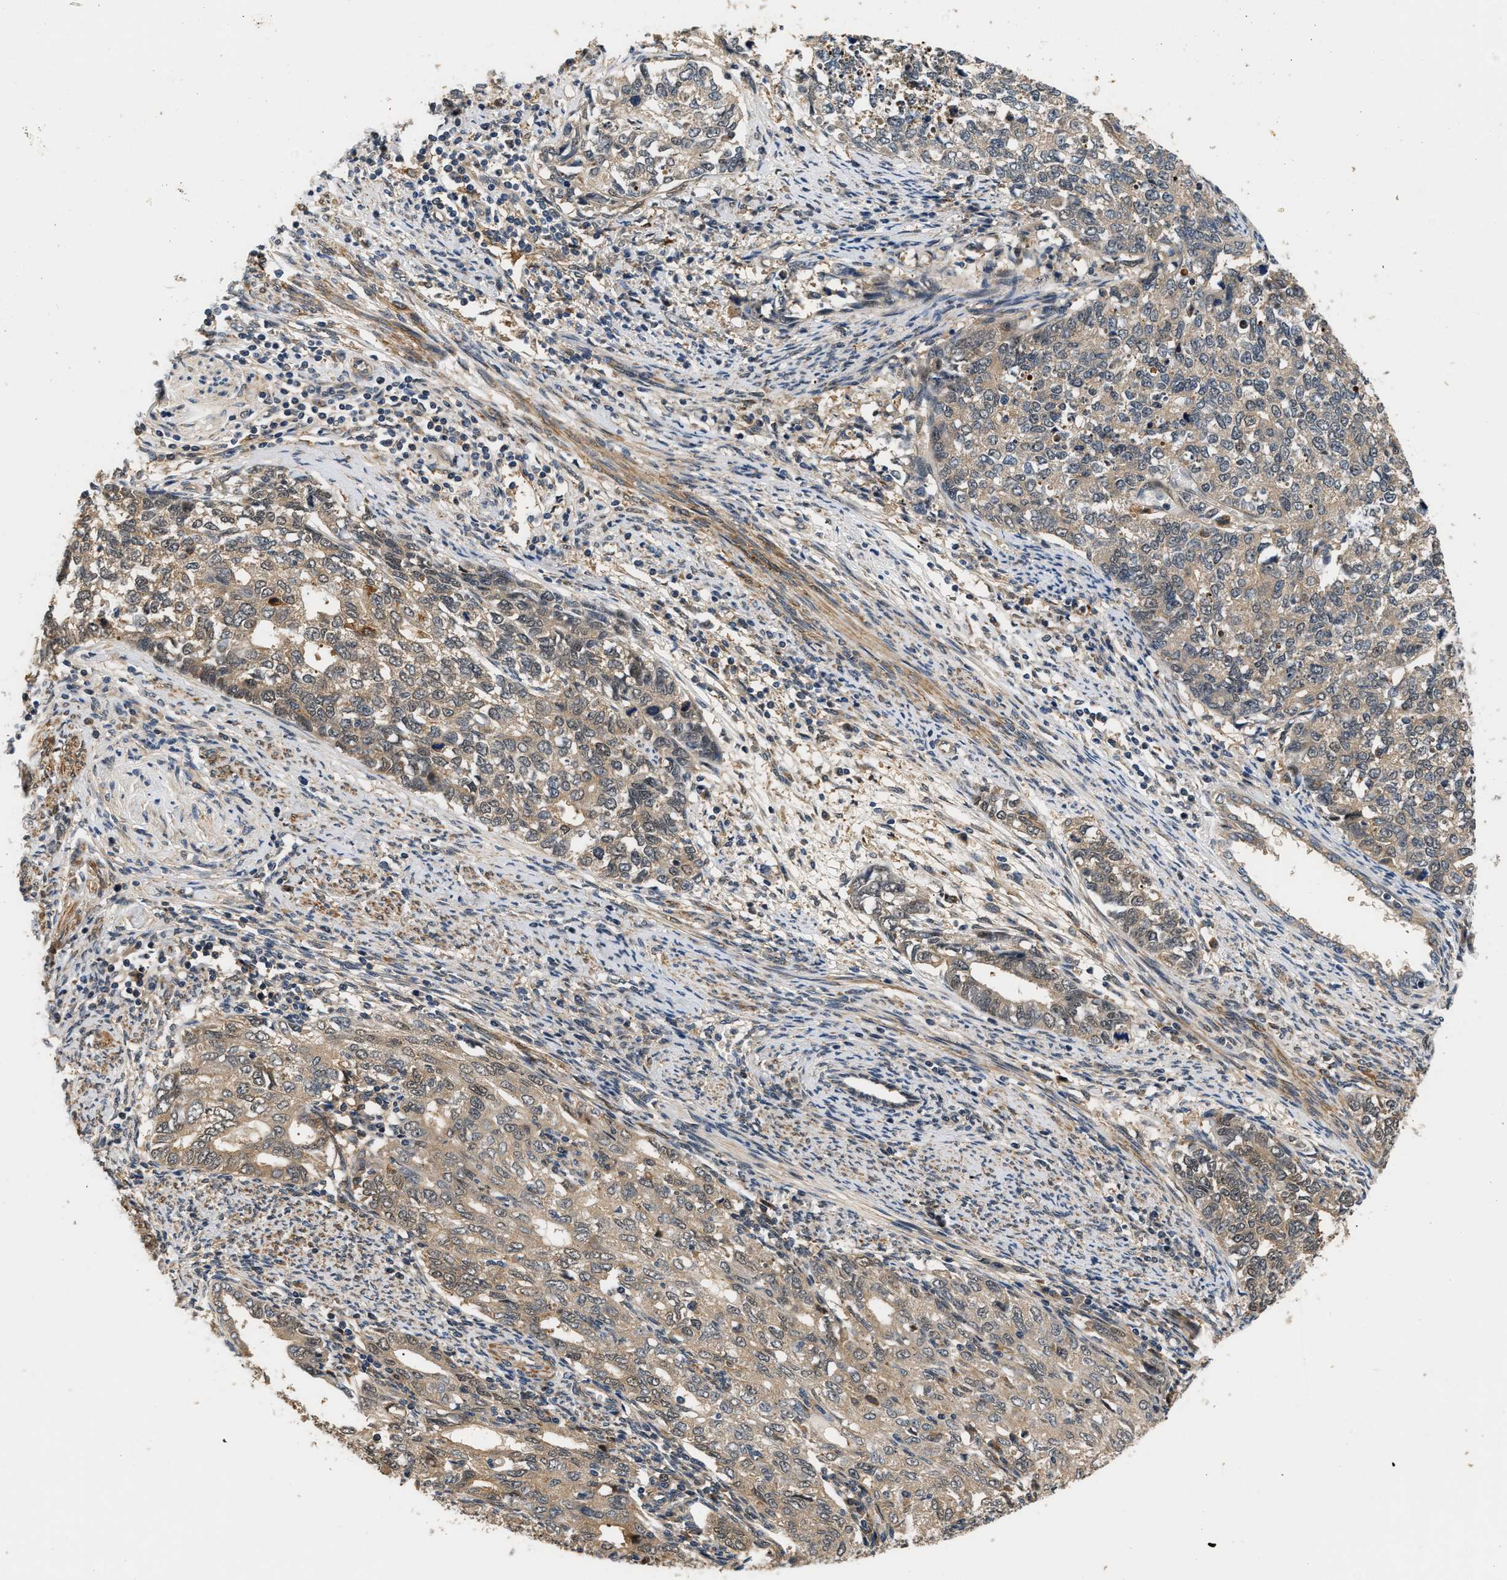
{"staining": {"intensity": "moderate", "quantity": ">75%", "location": "cytoplasmic/membranous"}, "tissue": "cervical cancer", "cell_type": "Tumor cells", "image_type": "cancer", "snomed": [{"axis": "morphology", "description": "Squamous cell carcinoma, NOS"}, {"axis": "topography", "description": "Cervix"}], "caption": "A micrograph showing moderate cytoplasmic/membranous staining in approximately >75% of tumor cells in cervical cancer (squamous cell carcinoma), as visualized by brown immunohistochemical staining.", "gene": "LARP6", "patient": {"sex": "female", "age": 63}}